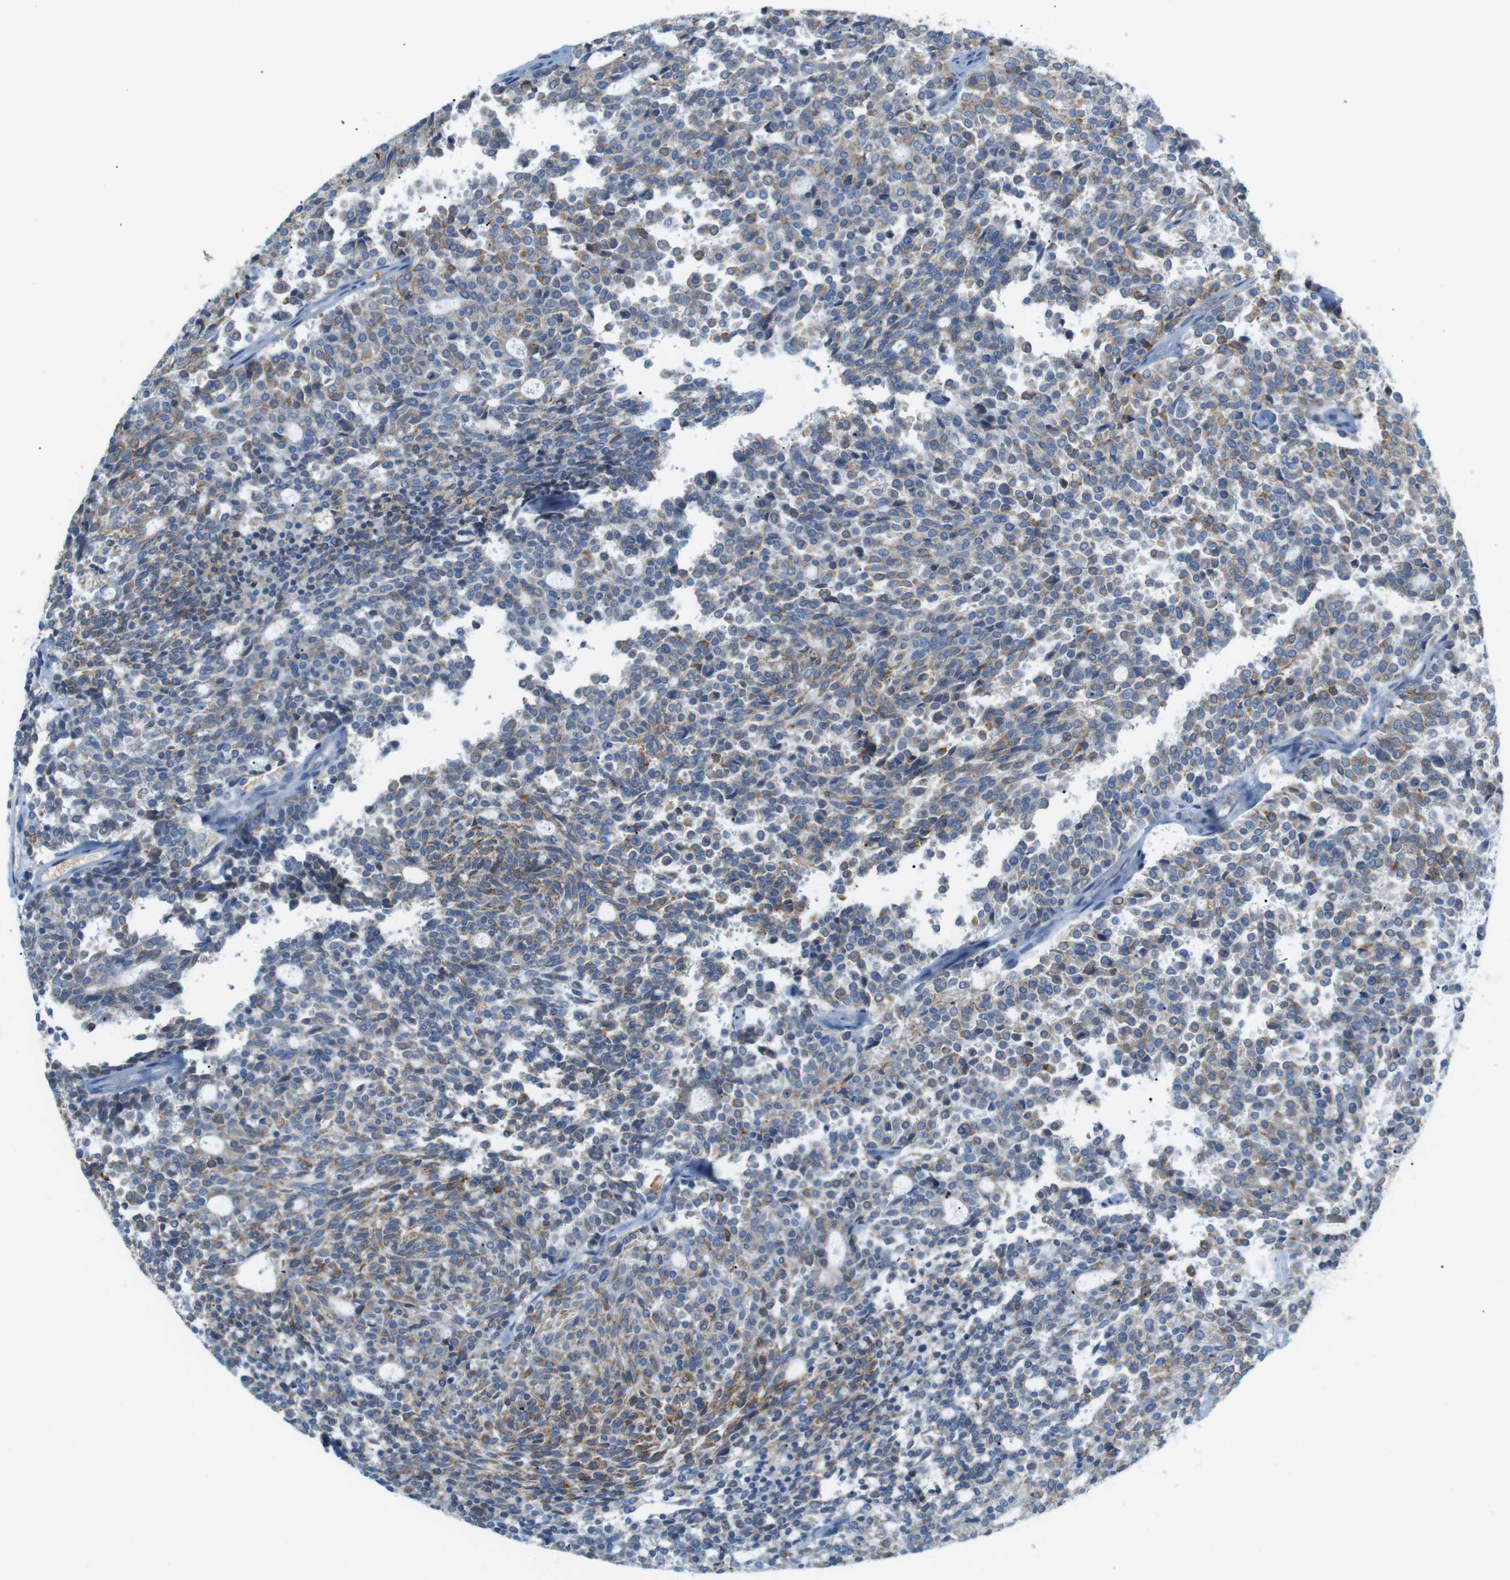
{"staining": {"intensity": "weak", "quantity": "25%-75%", "location": "cytoplasmic/membranous"}, "tissue": "carcinoid", "cell_type": "Tumor cells", "image_type": "cancer", "snomed": [{"axis": "morphology", "description": "Carcinoid, malignant, NOS"}, {"axis": "topography", "description": "Pancreas"}], "caption": "Brown immunohistochemical staining in carcinoid displays weak cytoplasmic/membranous staining in approximately 25%-75% of tumor cells. Immunohistochemistry (ihc) stains the protein in brown and the nuclei are stained blue.", "gene": "VAMP1", "patient": {"sex": "female", "age": 54}}